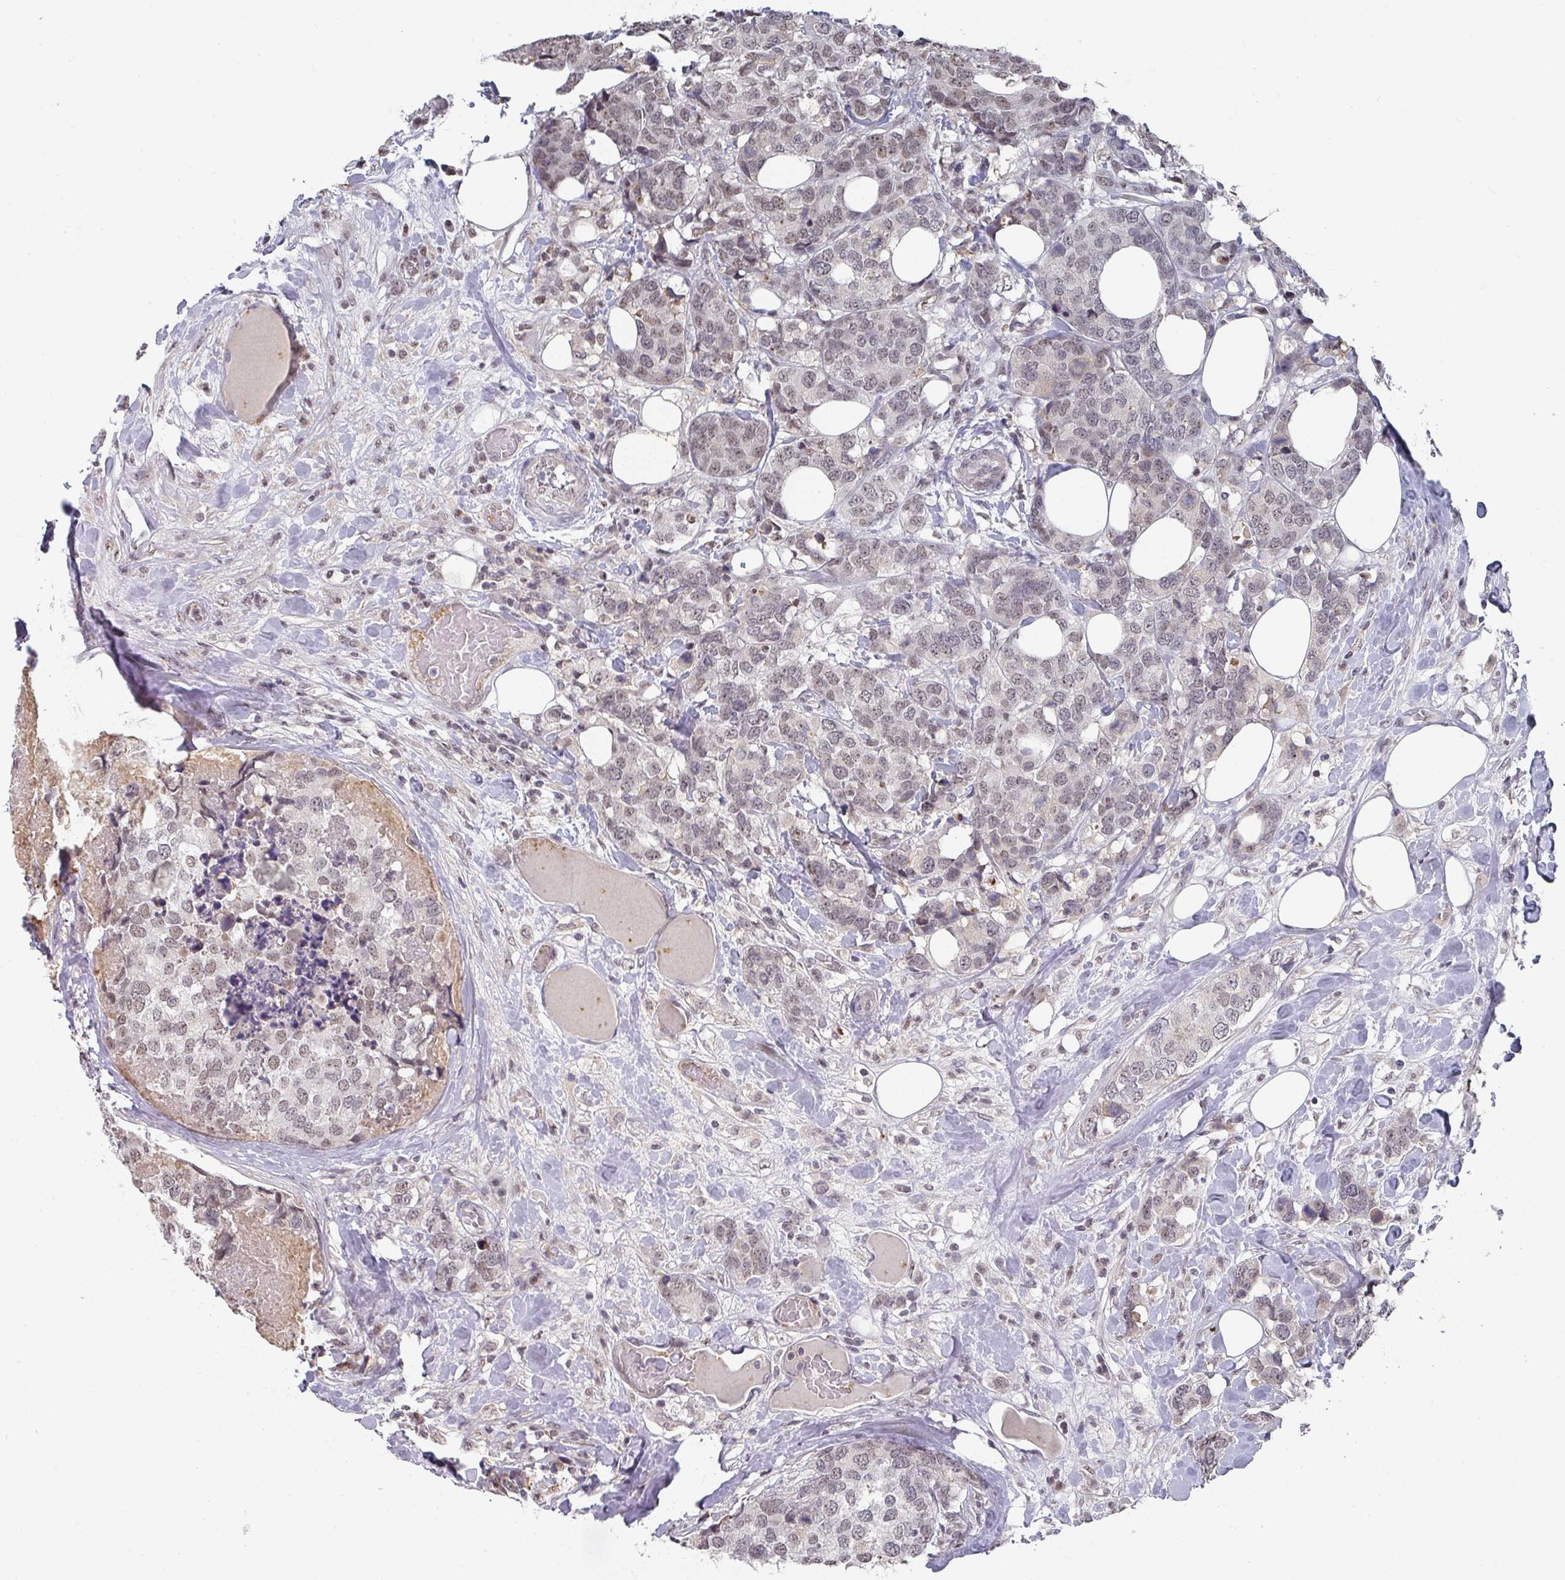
{"staining": {"intensity": "weak", "quantity": ">75%", "location": "nuclear"}, "tissue": "breast cancer", "cell_type": "Tumor cells", "image_type": "cancer", "snomed": [{"axis": "morphology", "description": "Lobular carcinoma"}, {"axis": "topography", "description": "Breast"}], "caption": "Immunohistochemical staining of human breast cancer displays low levels of weak nuclear protein staining in approximately >75% of tumor cells.", "gene": "ZNF654", "patient": {"sex": "female", "age": 59}}